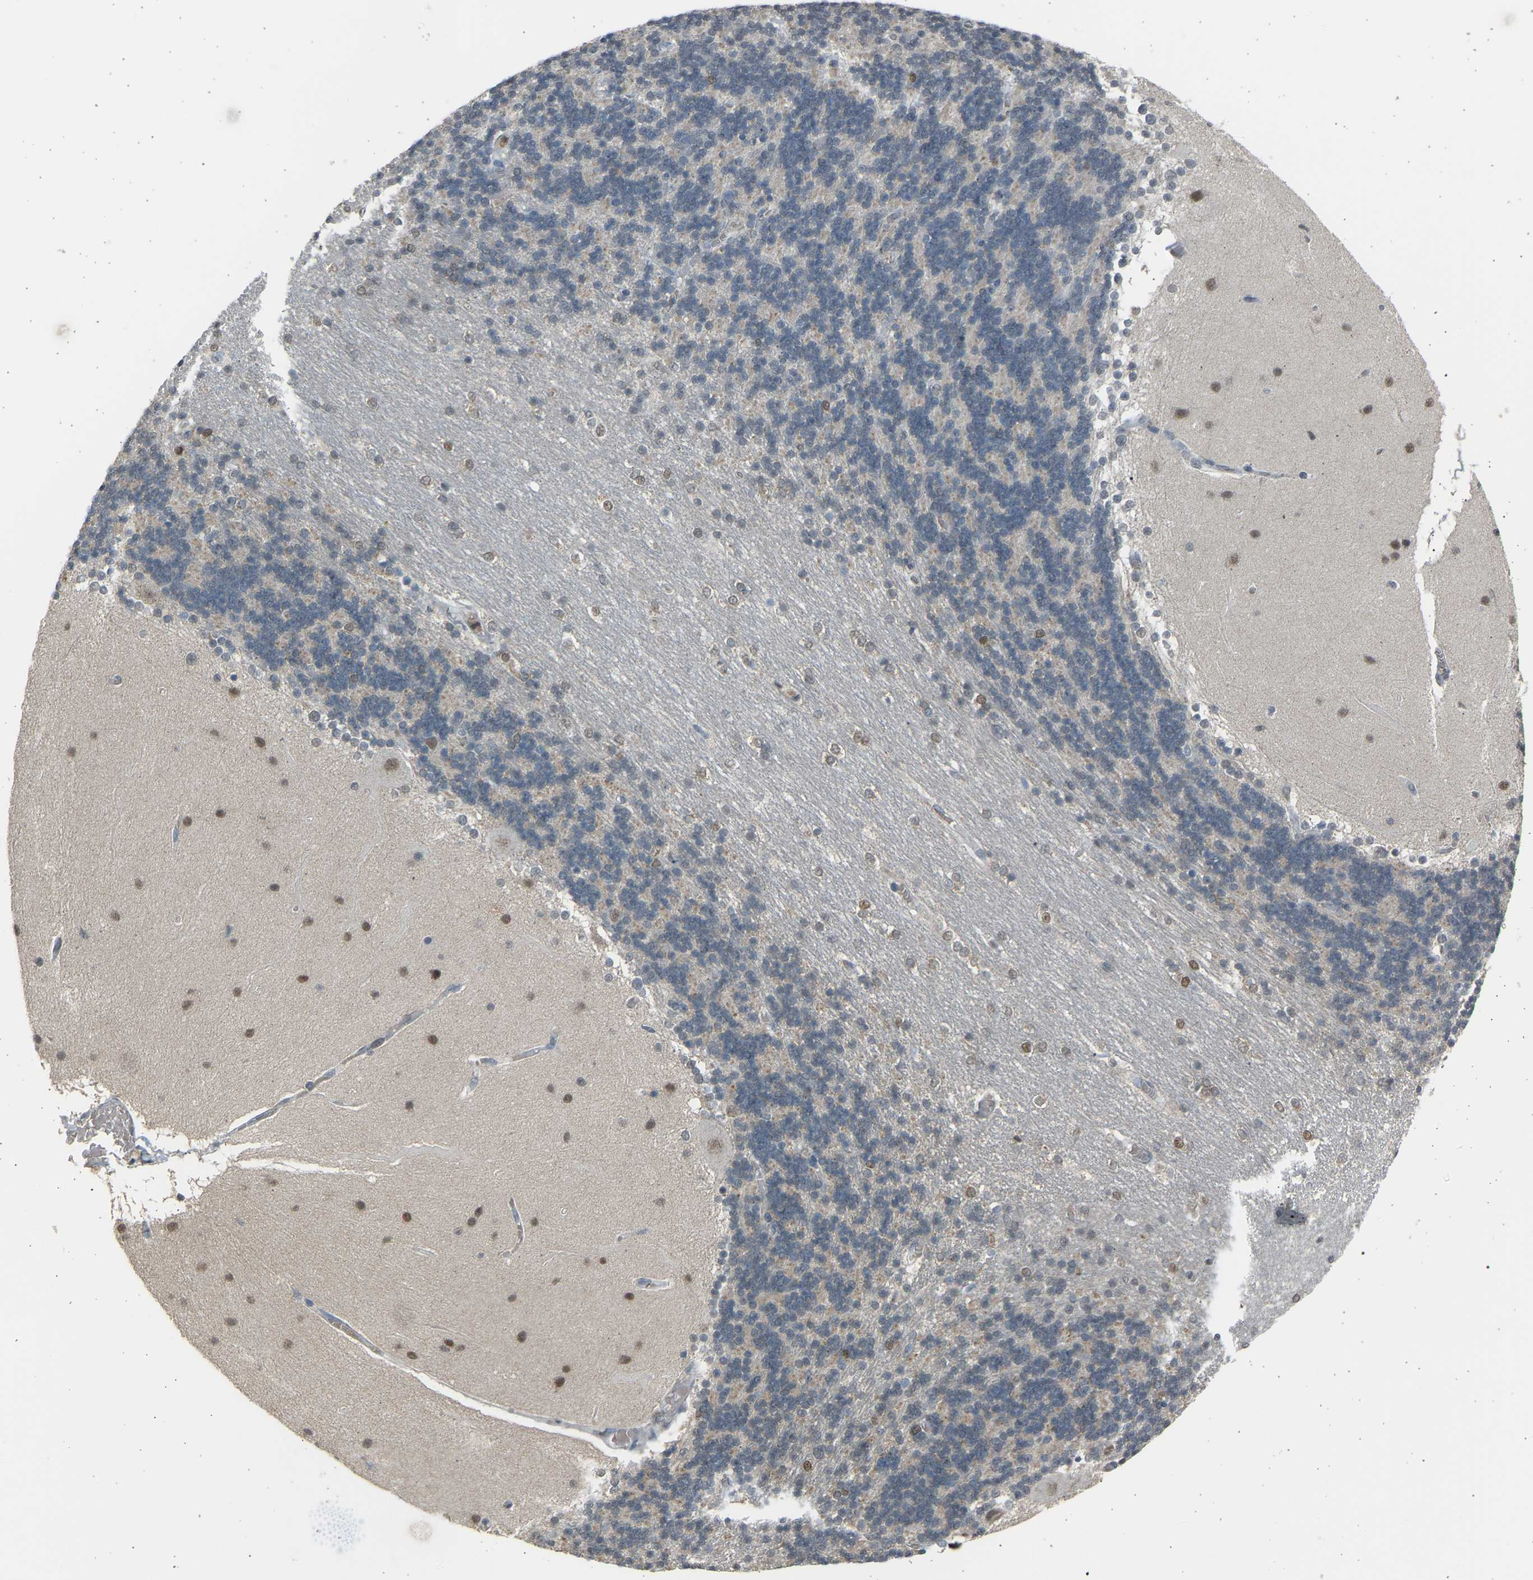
{"staining": {"intensity": "weak", "quantity": "25%-75%", "location": "nuclear"}, "tissue": "cerebellum", "cell_type": "Cells in granular layer", "image_type": "normal", "snomed": [{"axis": "morphology", "description": "Normal tissue, NOS"}, {"axis": "topography", "description": "Cerebellum"}], "caption": "Immunohistochemistry (IHC) histopathology image of normal cerebellum stained for a protein (brown), which shows low levels of weak nuclear expression in about 25%-75% of cells in granular layer.", "gene": "BIRC2", "patient": {"sex": "female", "age": 54}}